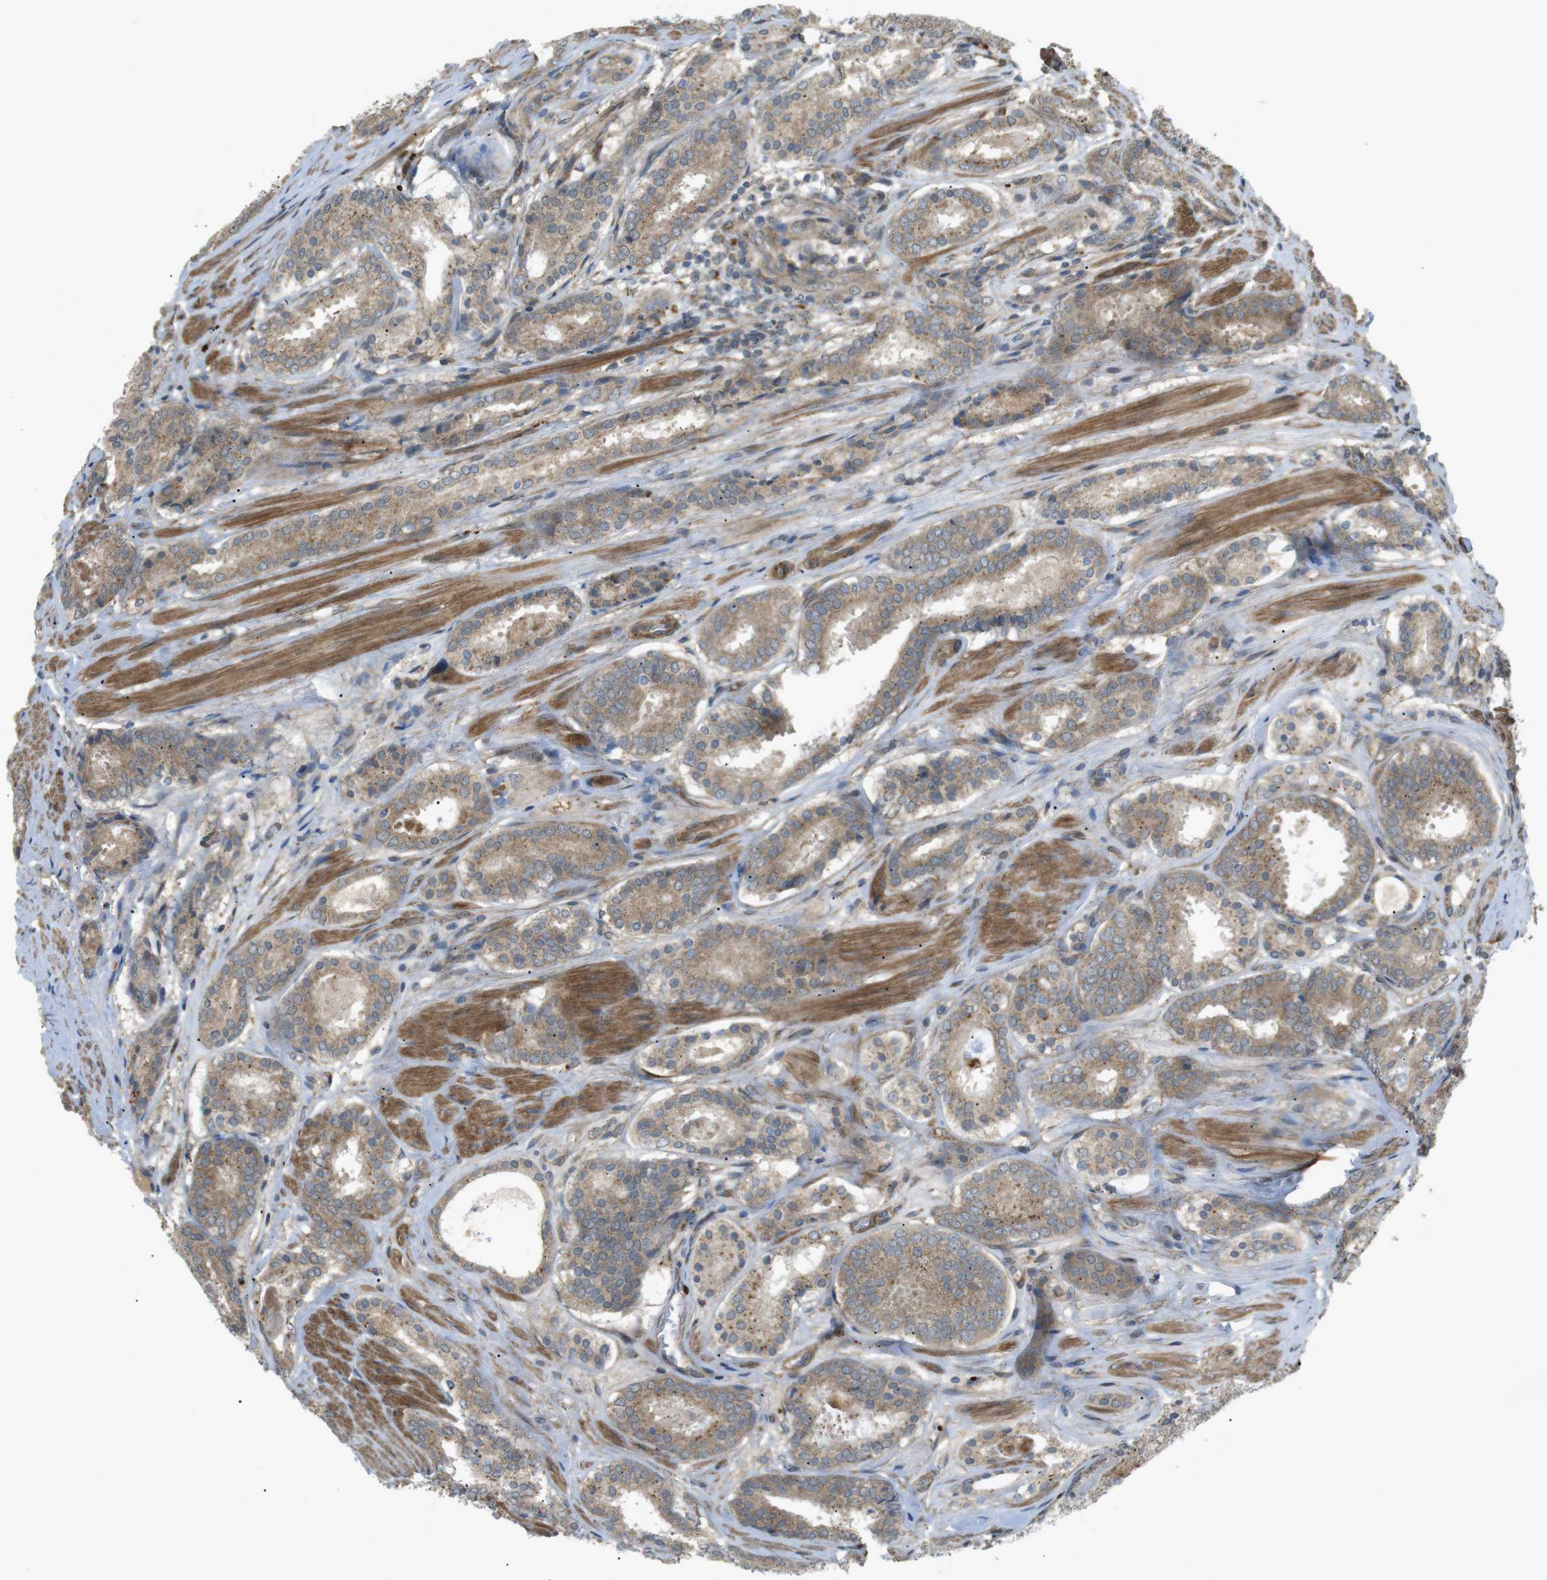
{"staining": {"intensity": "moderate", "quantity": ">75%", "location": "cytoplasmic/membranous"}, "tissue": "prostate cancer", "cell_type": "Tumor cells", "image_type": "cancer", "snomed": [{"axis": "morphology", "description": "Adenocarcinoma, Low grade"}, {"axis": "topography", "description": "Prostate"}], "caption": "Immunohistochemistry (IHC) (DAB) staining of prostate cancer (adenocarcinoma (low-grade)) exhibits moderate cytoplasmic/membranous protein positivity in approximately >75% of tumor cells.", "gene": "KANK2", "patient": {"sex": "male", "age": 69}}